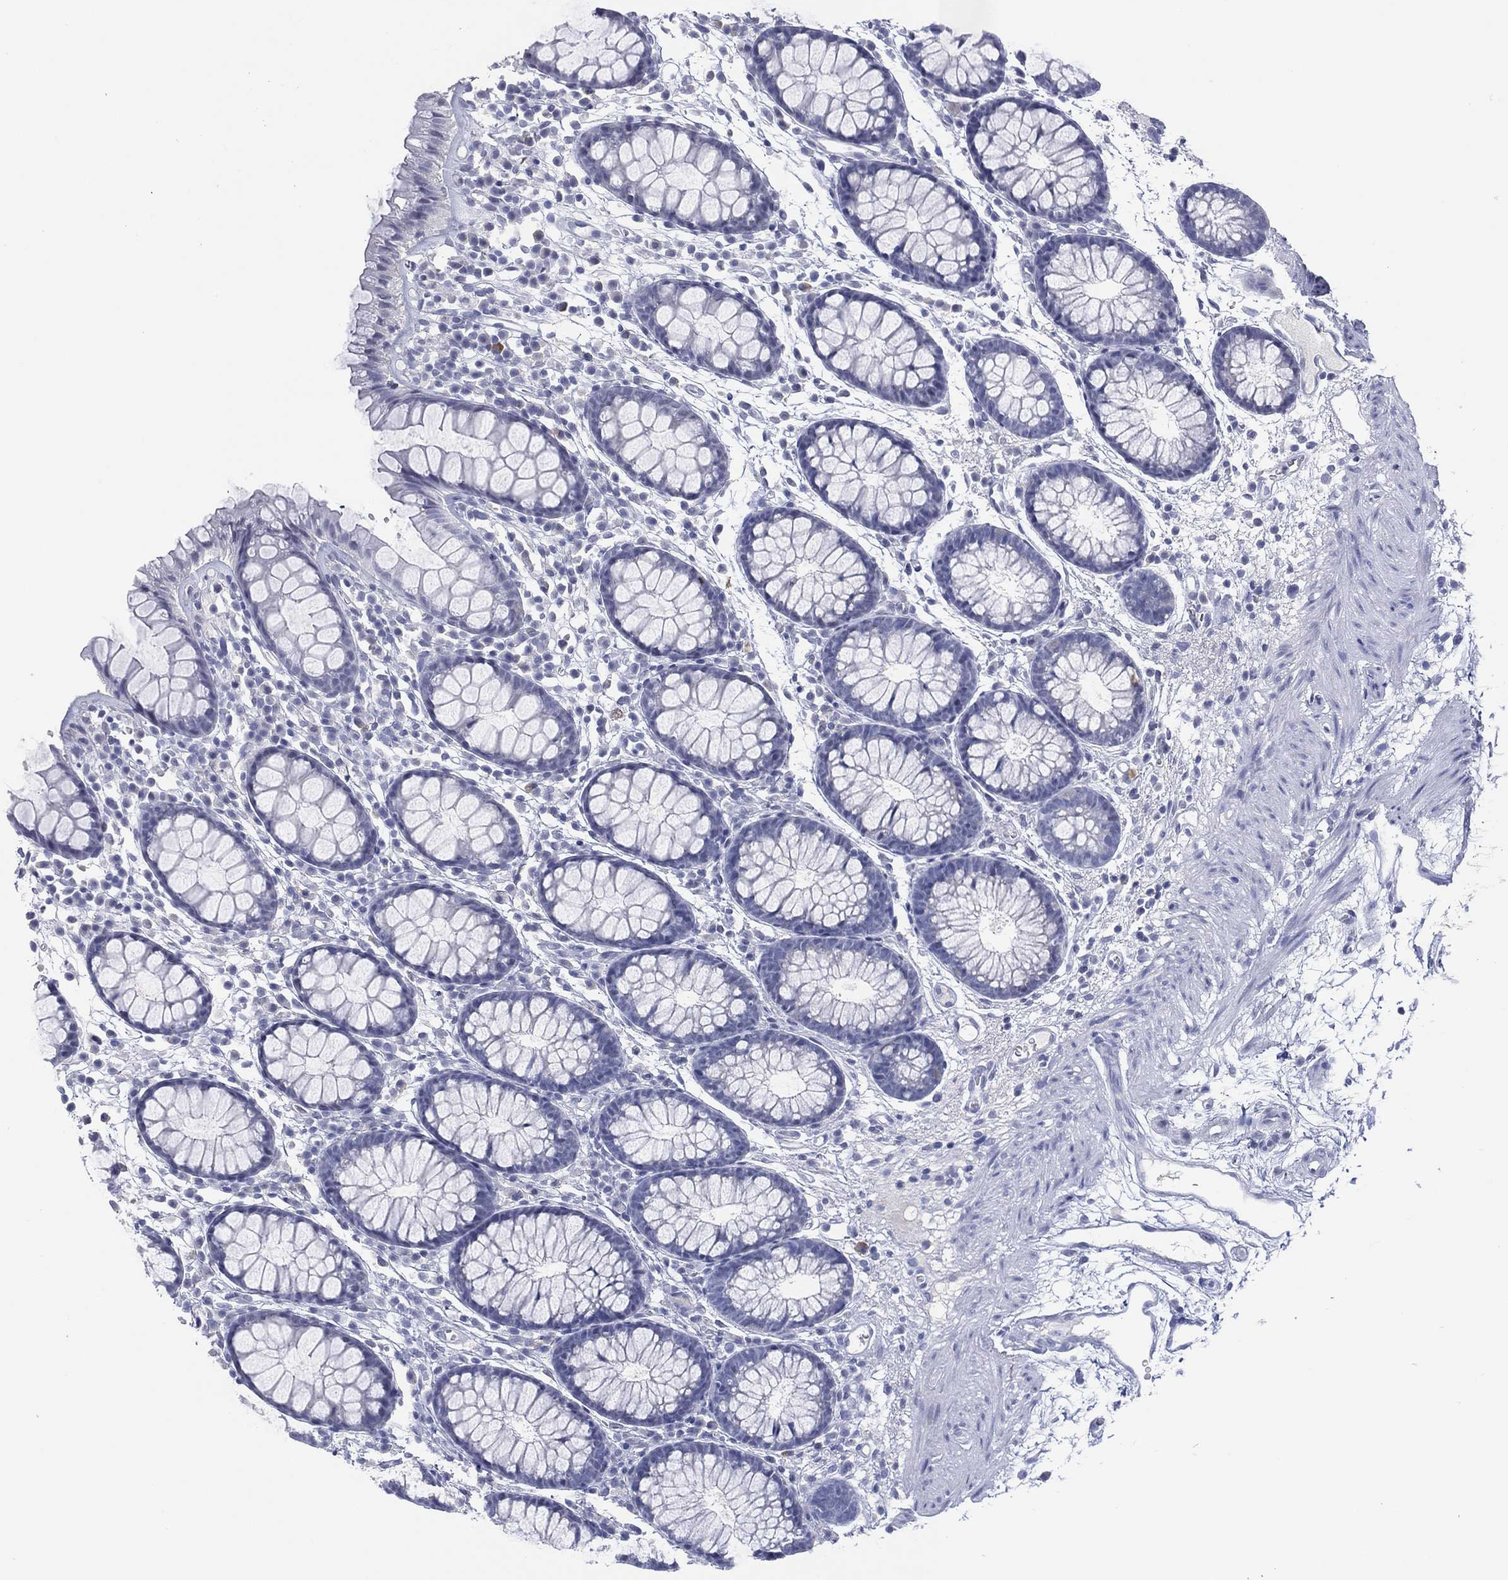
{"staining": {"intensity": "negative", "quantity": "none", "location": "none"}, "tissue": "colon", "cell_type": "Endothelial cells", "image_type": "normal", "snomed": [{"axis": "morphology", "description": "Normal tissue, NOS"}, {"axis": "topography", "description": "Colon"}], "caption": "This is an IHC image of benign colon. There is no positivity in endothelial cells.", "gene": "UTF1", "patient": {"sex": "male", "age": 76}}